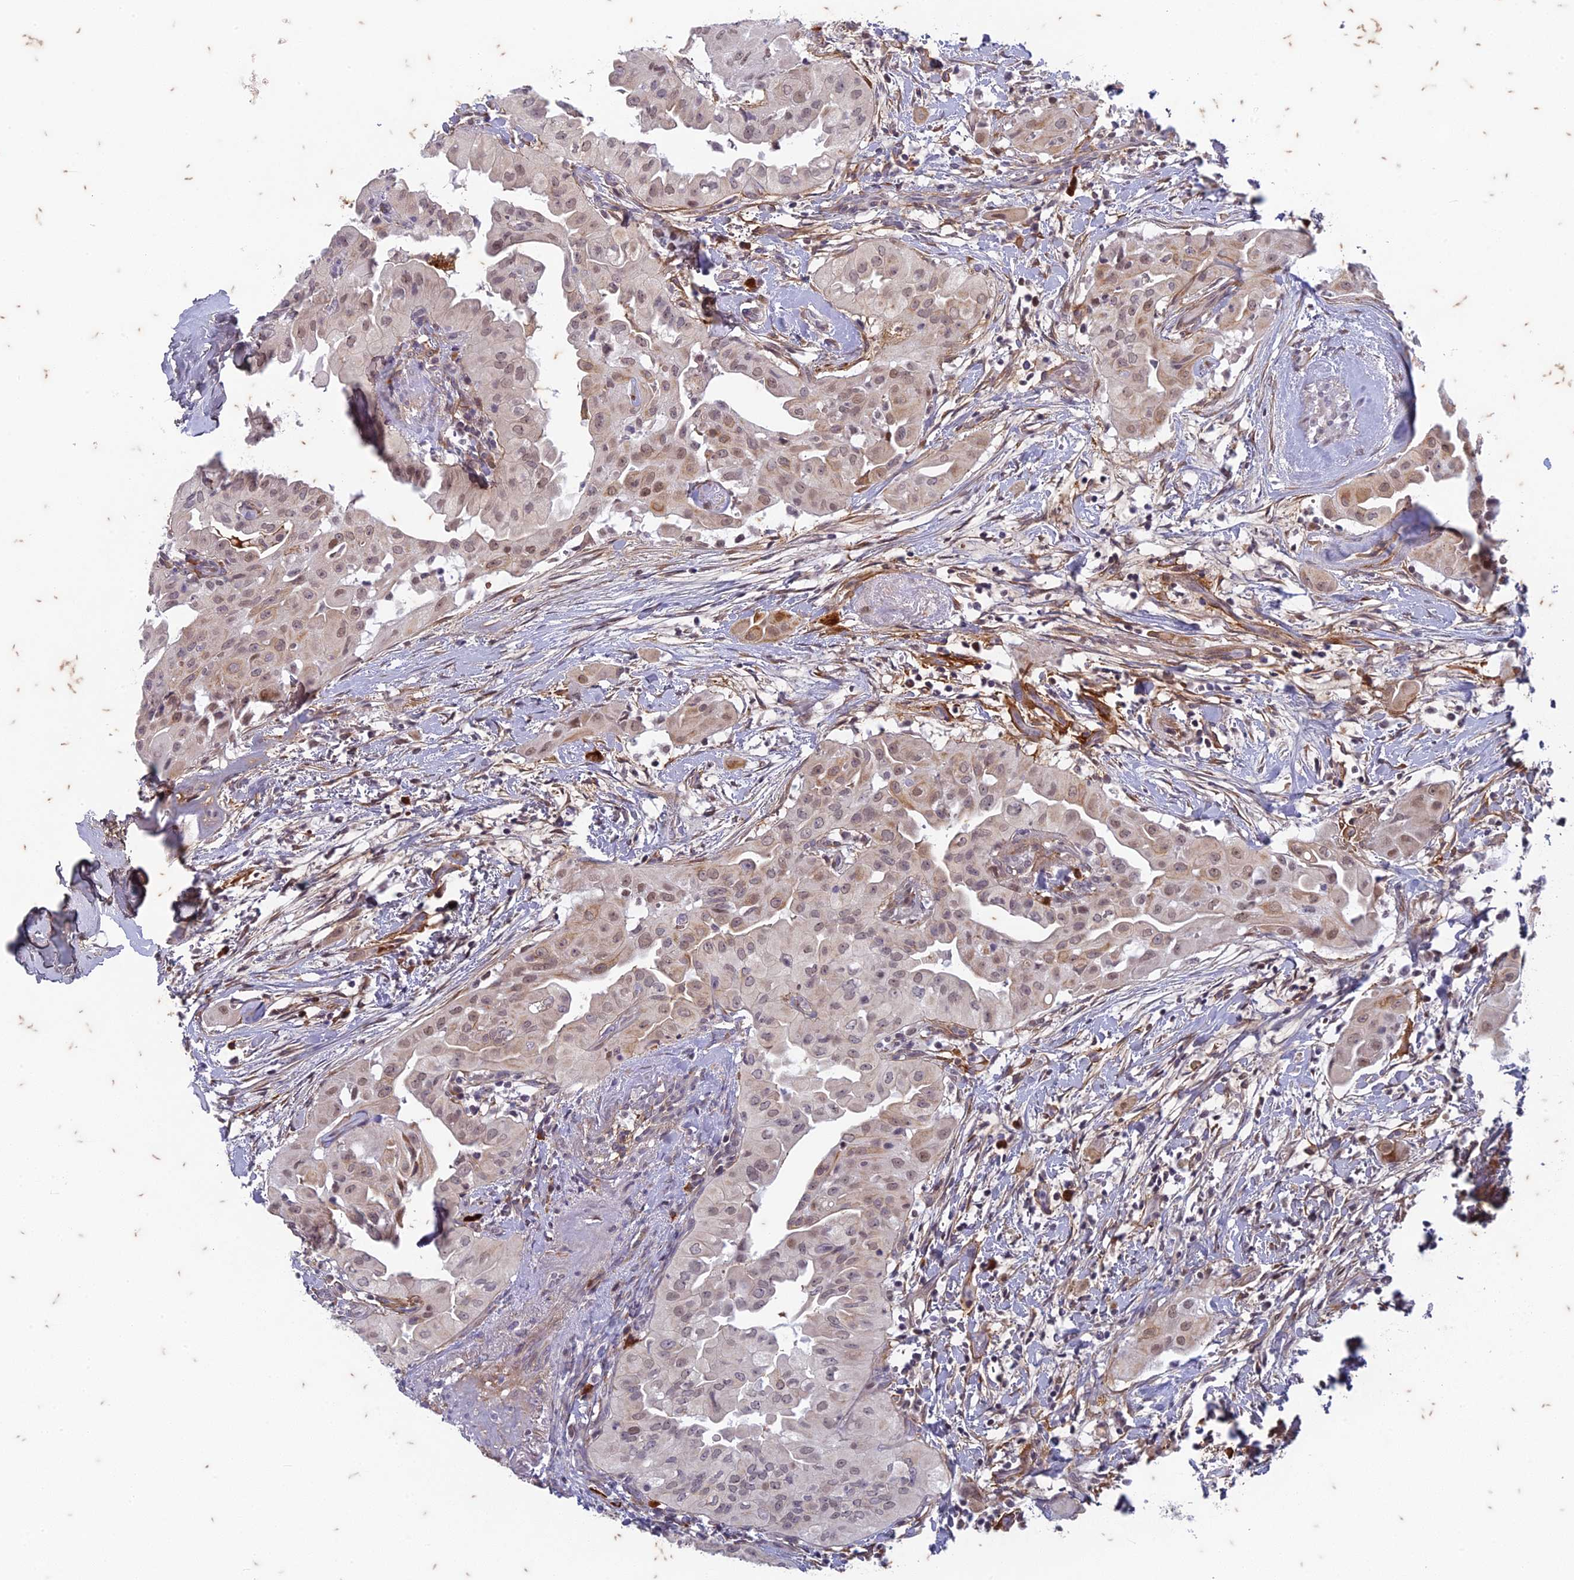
{"staining": {"intensity": "weak", "quantity": ">75%", "location": "cytoplasmic/membranous,nuclear"}, "tissue": "thyroid cancer", "cell_type": "Tumor cells", "image_type": "cancer", "snomed": [{"axis": "morphology", "description": "Papillary adenocarcinoma, NOS"}, {"axis": "topography", "description": "Thyroid gland"}], "caption": "Thyroid papillary adenocarcinoma tissue displays weak cytoplasmic/membranous and nuclear positivity in approximately >75% of tumor cells", "gene": "PABPN1L", "patient": {"sex": "female", "age": 59}}